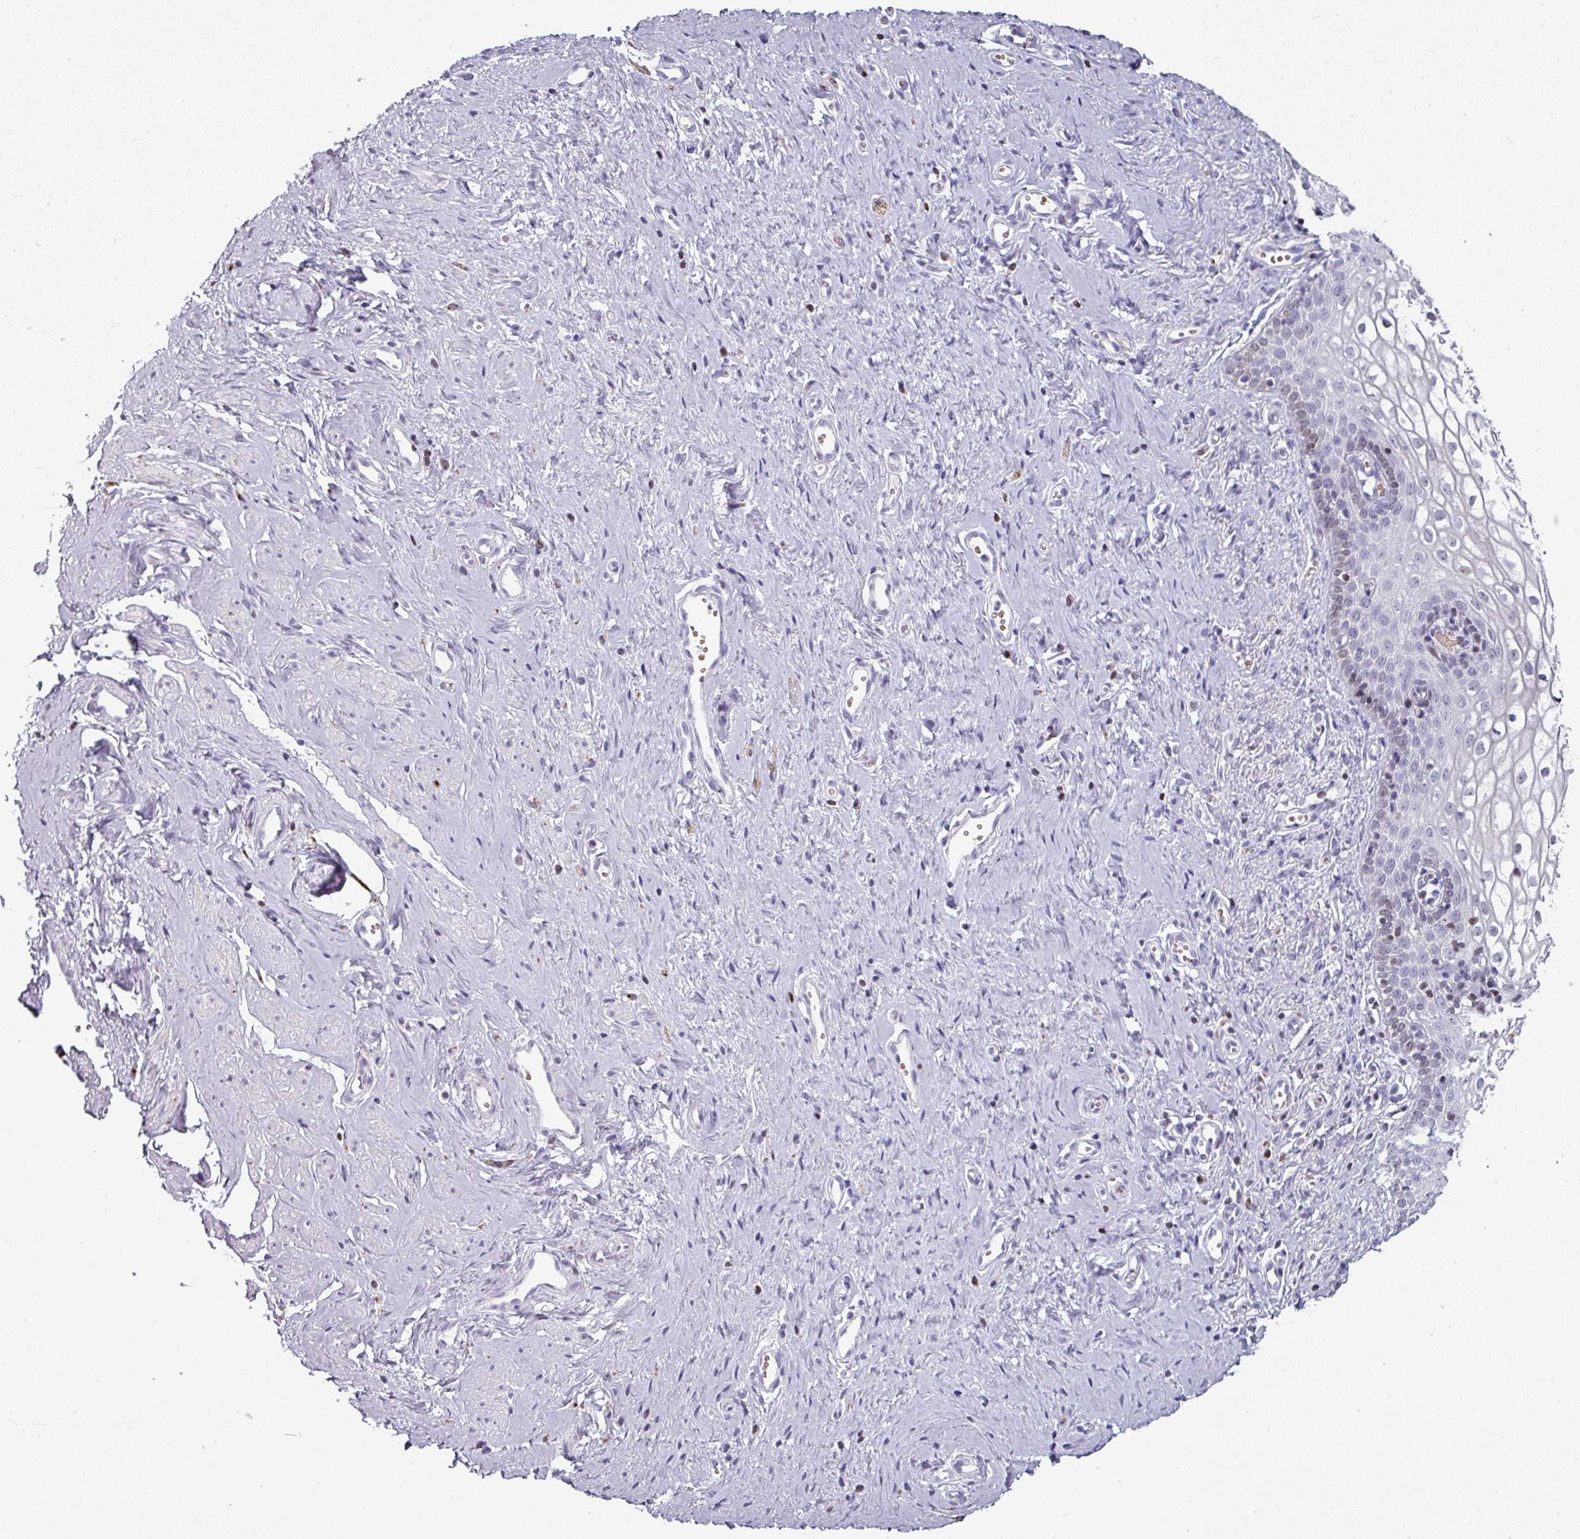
{"staining": {"intensity": "moderate", "quantity": "<25%", "location": "nuclear"}, "tissue": "vagina", "cell_type": "Squamous epithelial cells", "image_type": "normal", "snomed": [{"axis": "morphology", "description": "Normal tissue, NOS"}, {"axis": "topography", "description": "Vagina"}], "caption": "Immunohistochemistry (IHC) image of benign human vagina stained for a protein (brown), which shows low levels of moderate nuclear positivity in approximately <25% of squamous epithelial cells.", "gene": "SYT8", "patient": {"sex": "female", "age": 59}}